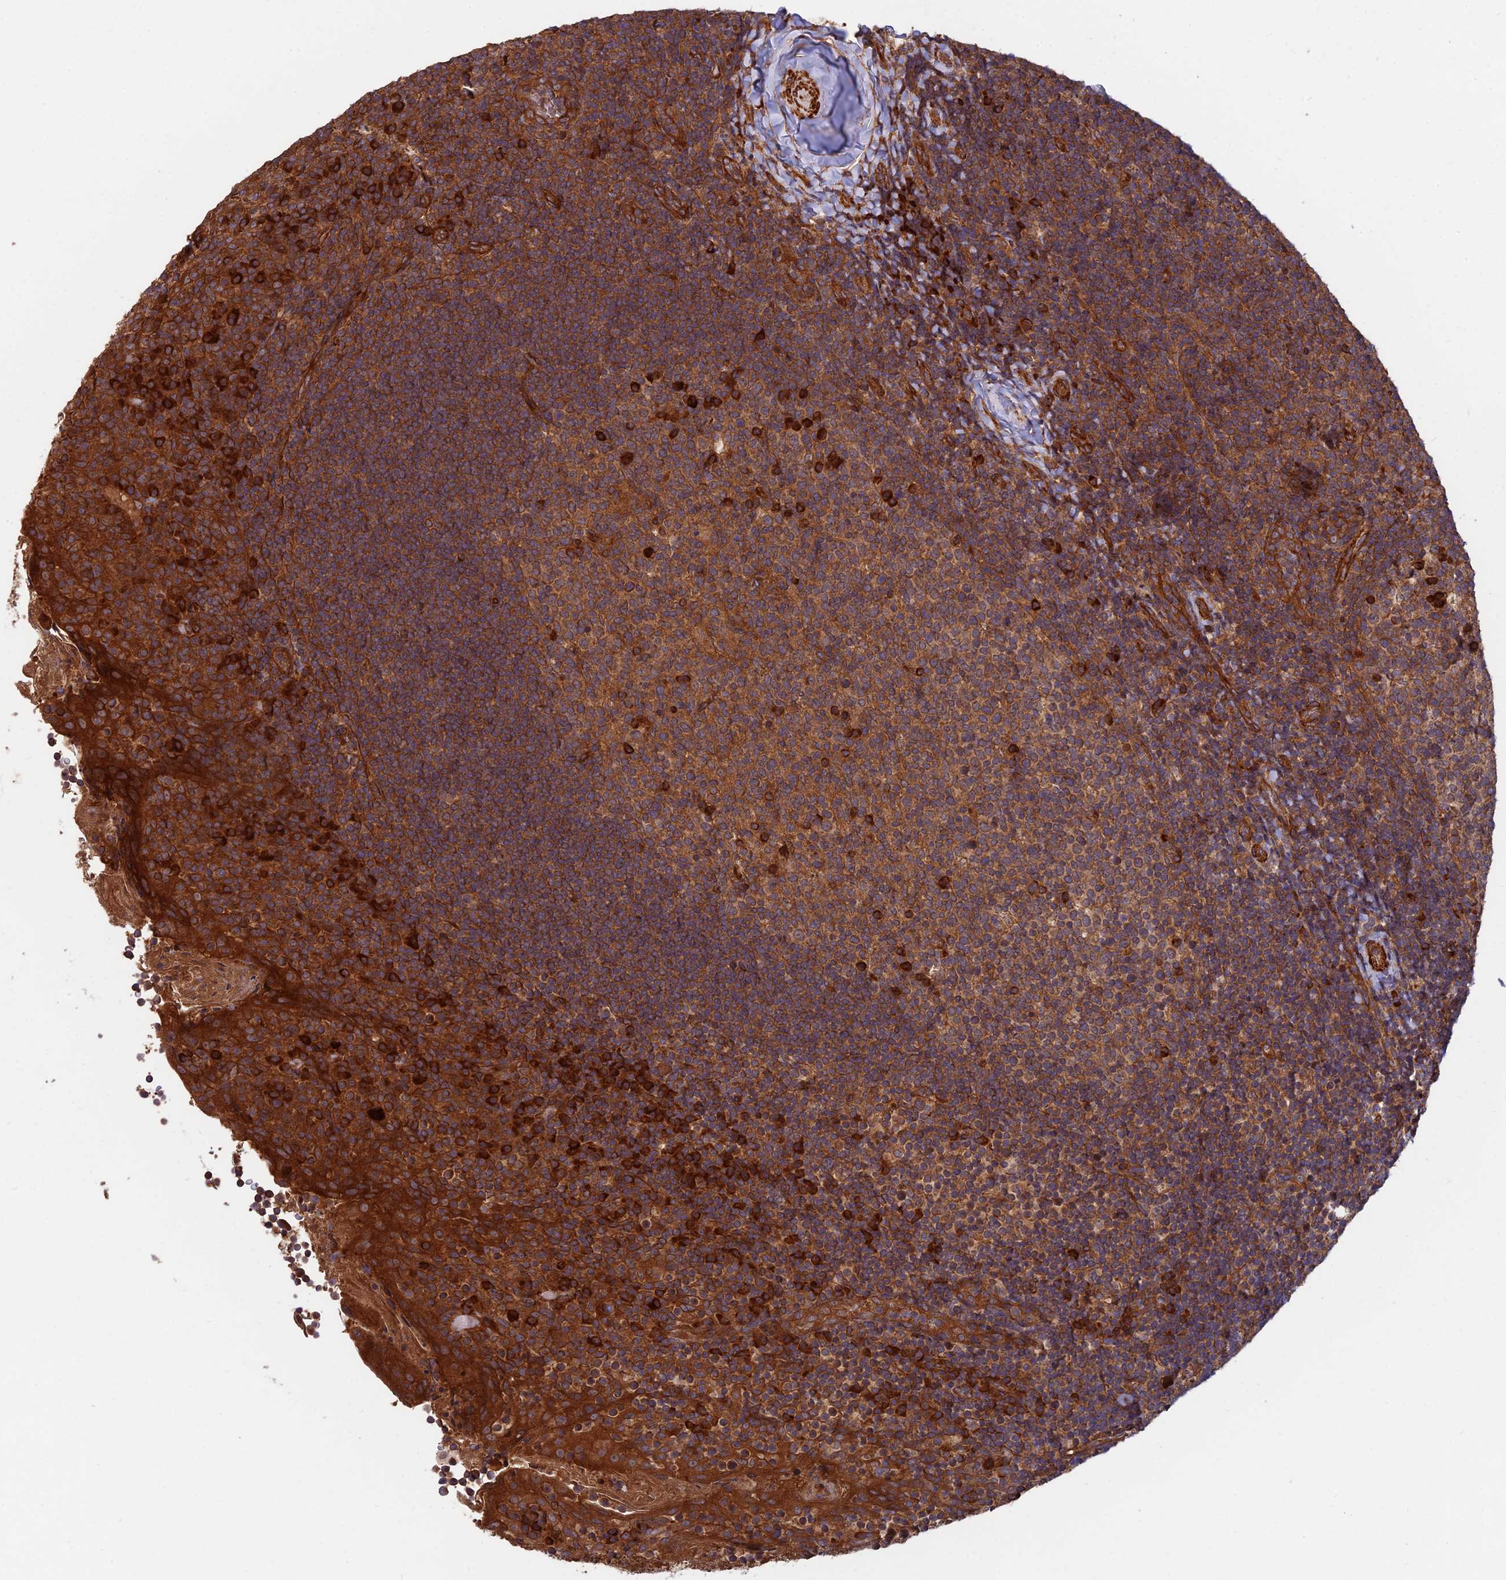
{"staining": {"intensity": "strong", "quantity": "25%-75%", "location": "cytoplasmic/membranous"}, "tissue": "tonsil", "cell_type": "Germinal center cells", "image_type": "normal", "snomed": [{"axis": "morphology", "description": "Normal tissue, NOS"}, {"axis": "topography", "description": "Tonsil"}], "caption": "Tonsil stained with DAB immunohistochemistry (IHC) displays high levels of strong cytoplasmic/membranous staining in about 25%-75% of germinal center cells.", "gene": "RELCH", "patient": {"sex": "female", "age": 10}}